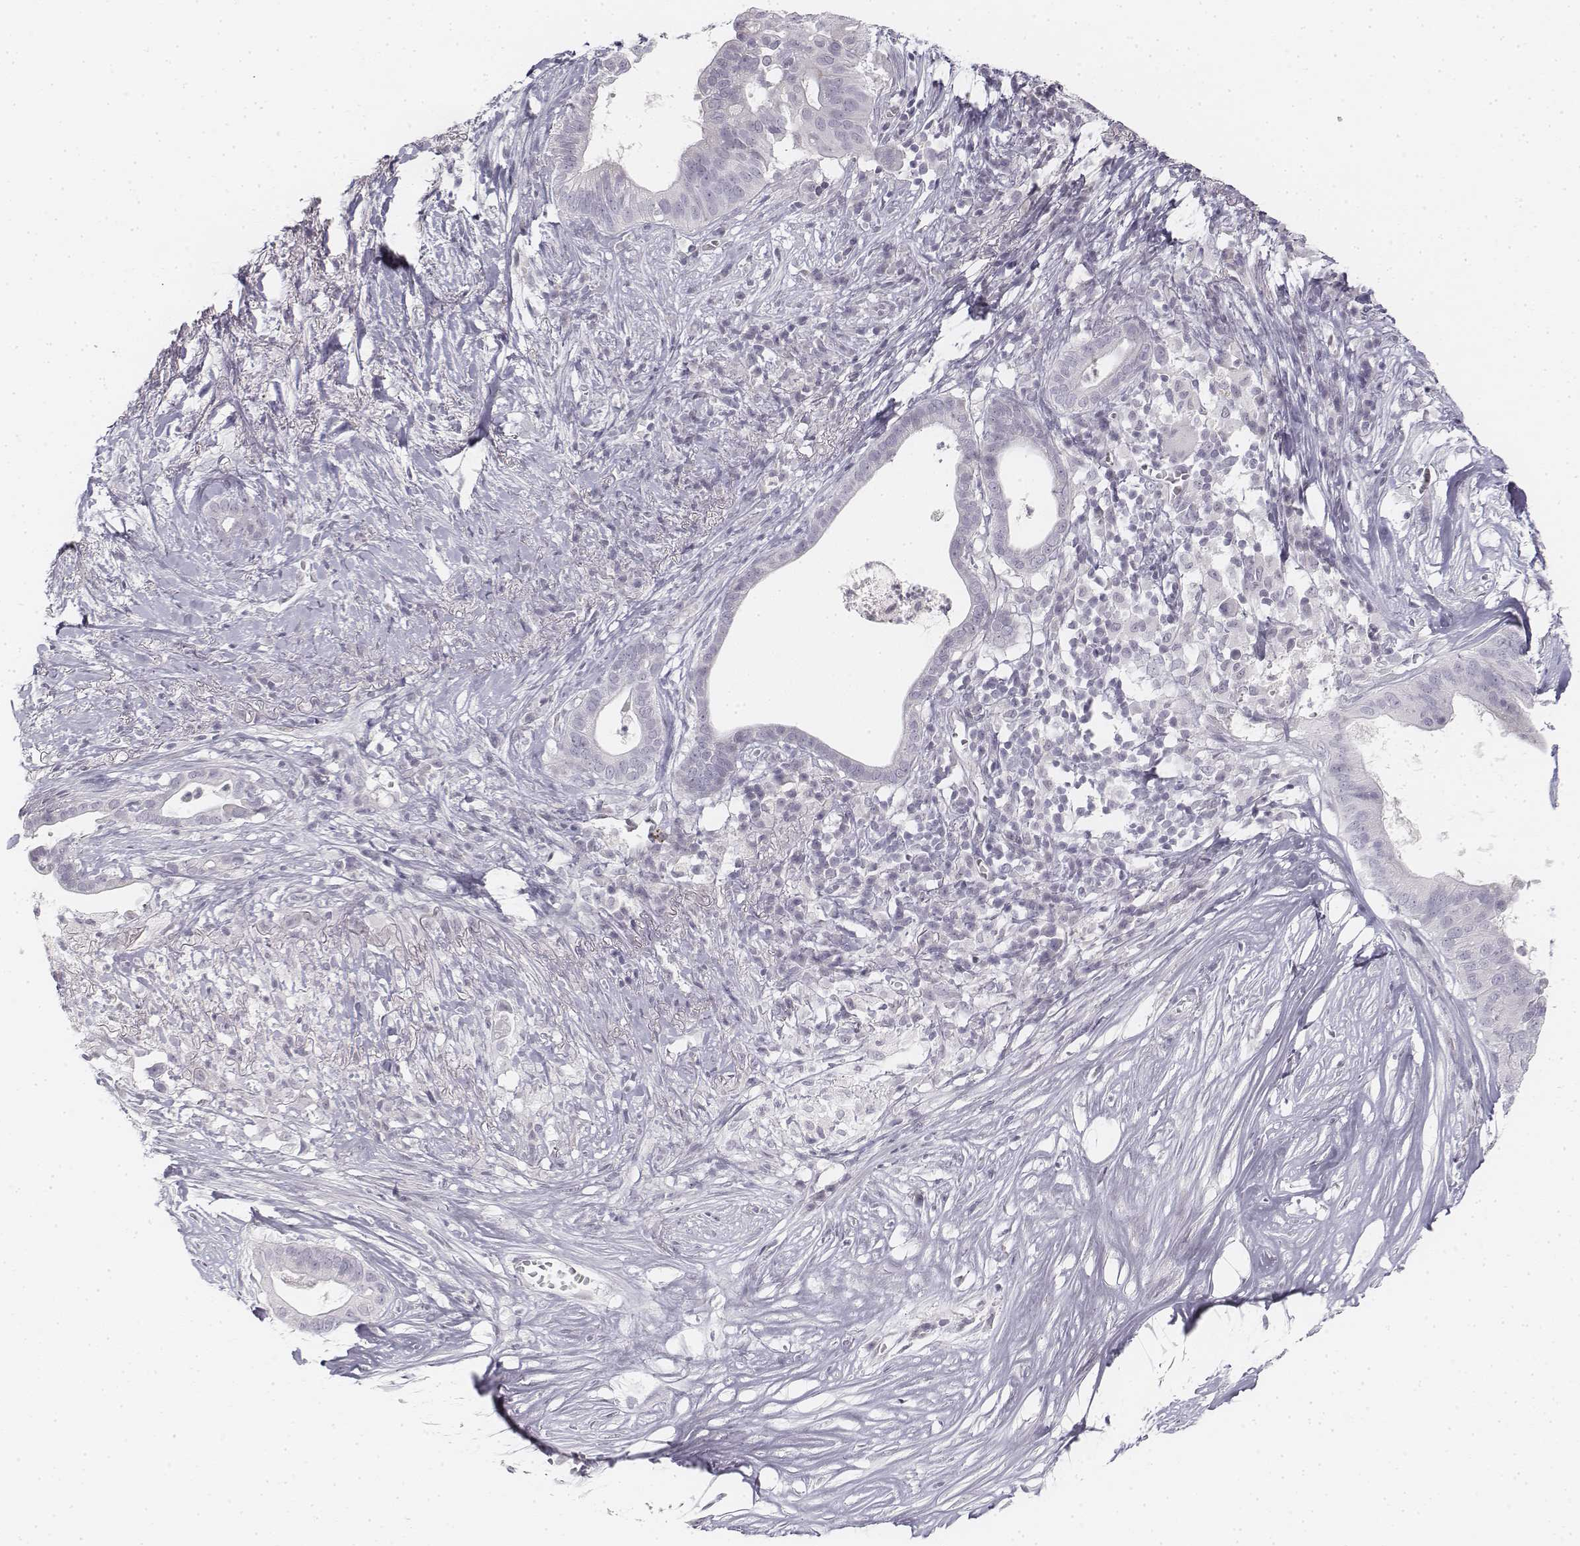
{"staining": {"intensity": "negative", "quantity": "none", "location": "none"}, "tissue": "pancreatic cancer", "cell_type": "Tumor cells", "image_type": "cancer", "snomed": [{"axis": "morphology", "description": "Adenocarcinoma, NOS"}, {"axis": "topography", "description": "Pancreas"}], "caption": "Pancreatic cancer was stained to show a protein in brown. There is no significant positivity in tumor cells.", "gene": "KRTAP2-1", "patient": {"sex": "male", "age": 61}}